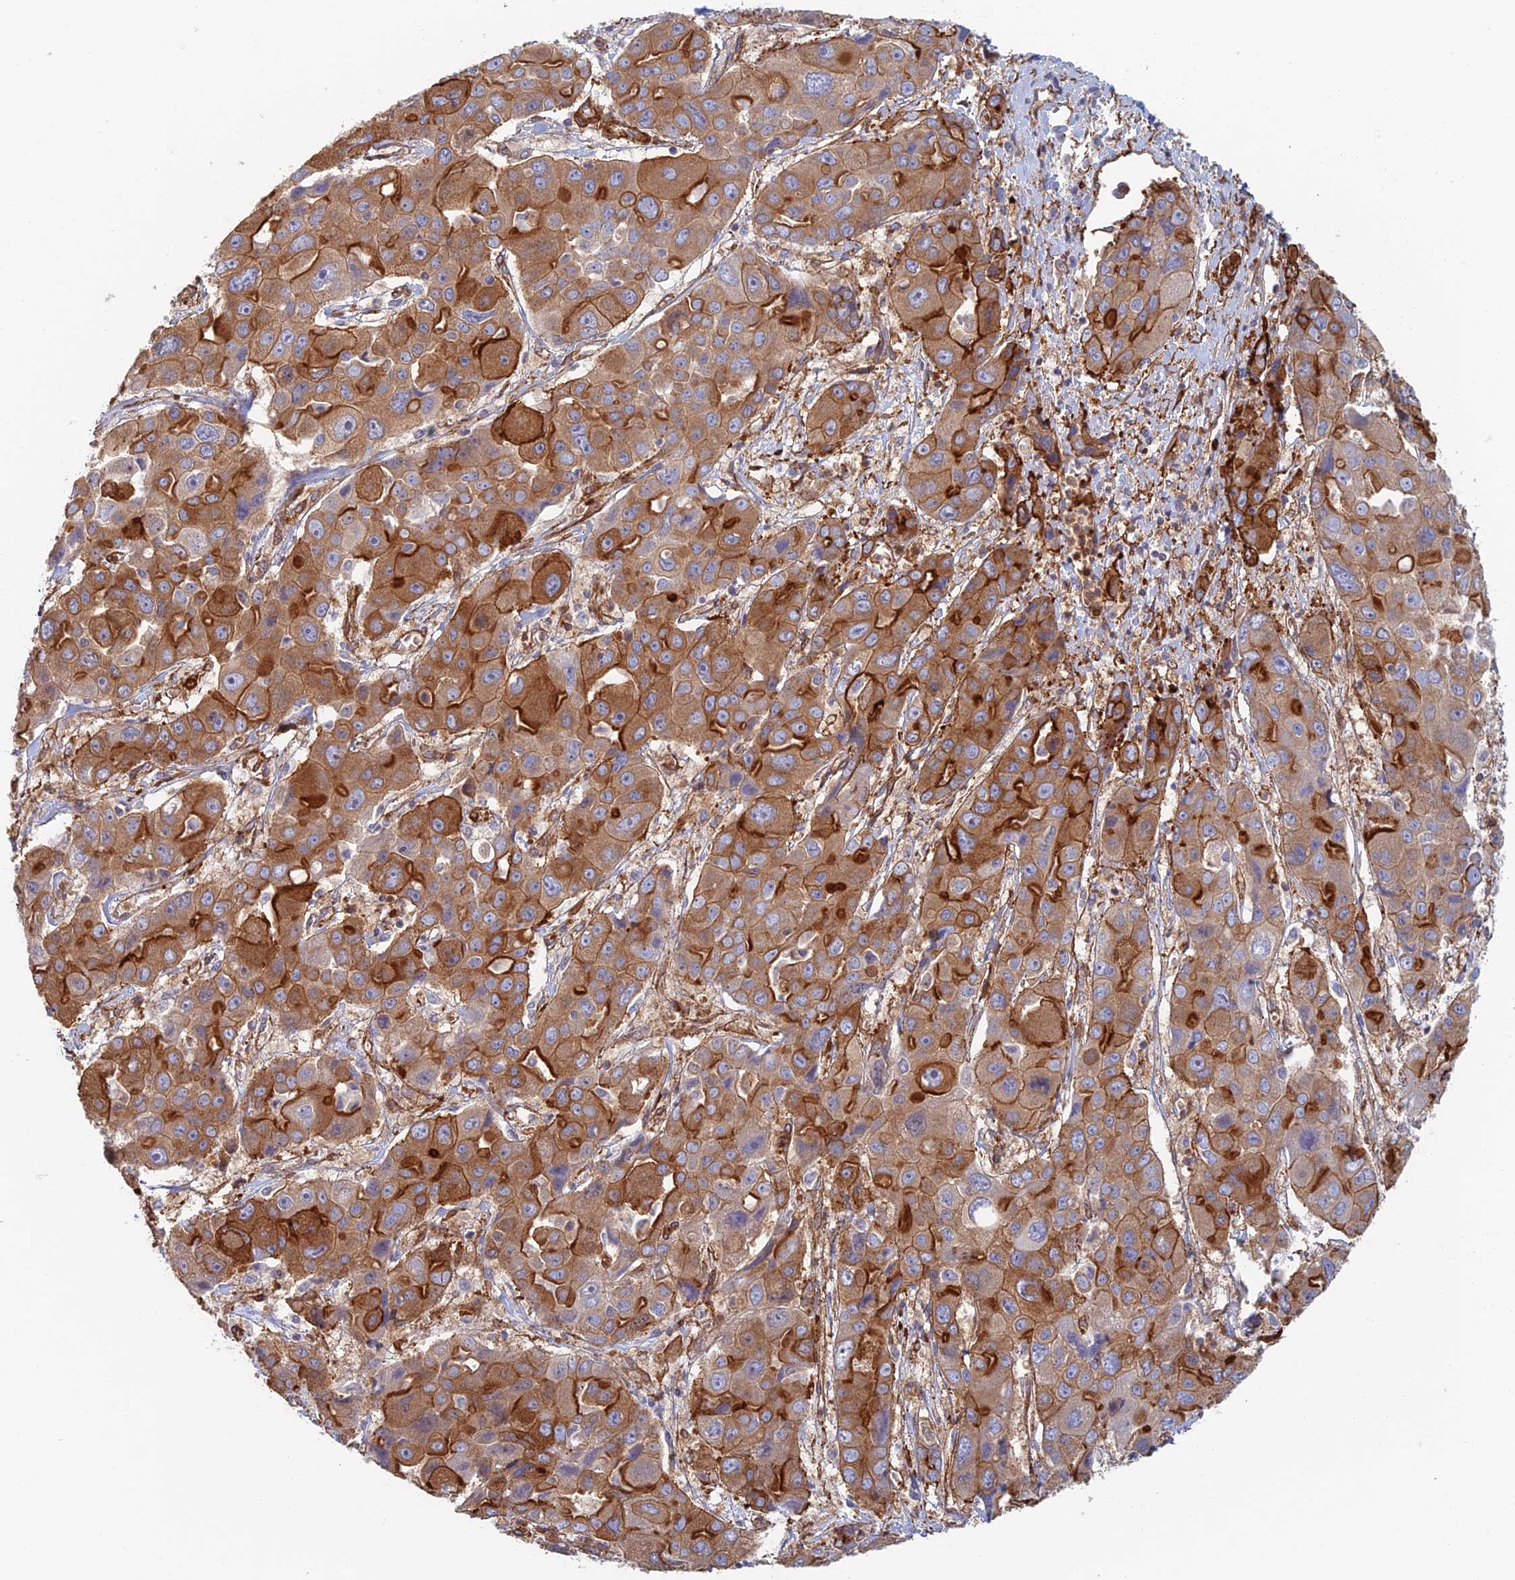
{"staining": {"intensity": "strong", "quantity": ">75%", "location": "cytoplasmic/membranous"}, "tissue": "liver cancer", "cell_type": "Tumor cells", "image_type": "cancer", "snomed": [{"axis": "morphology", "description": "Cholangiocarcinoma"}, {"axis": "topography", "description": "Liver"}], "caption": "Approximately >75% of tumor cells in human liver cholangiocarcinoma show strong cytoplasmic/membranous protein staining as visualized by brown immunohistochemical staining.", "gene": "PAK4", "patient": {"sex": "male", "age": 67}}